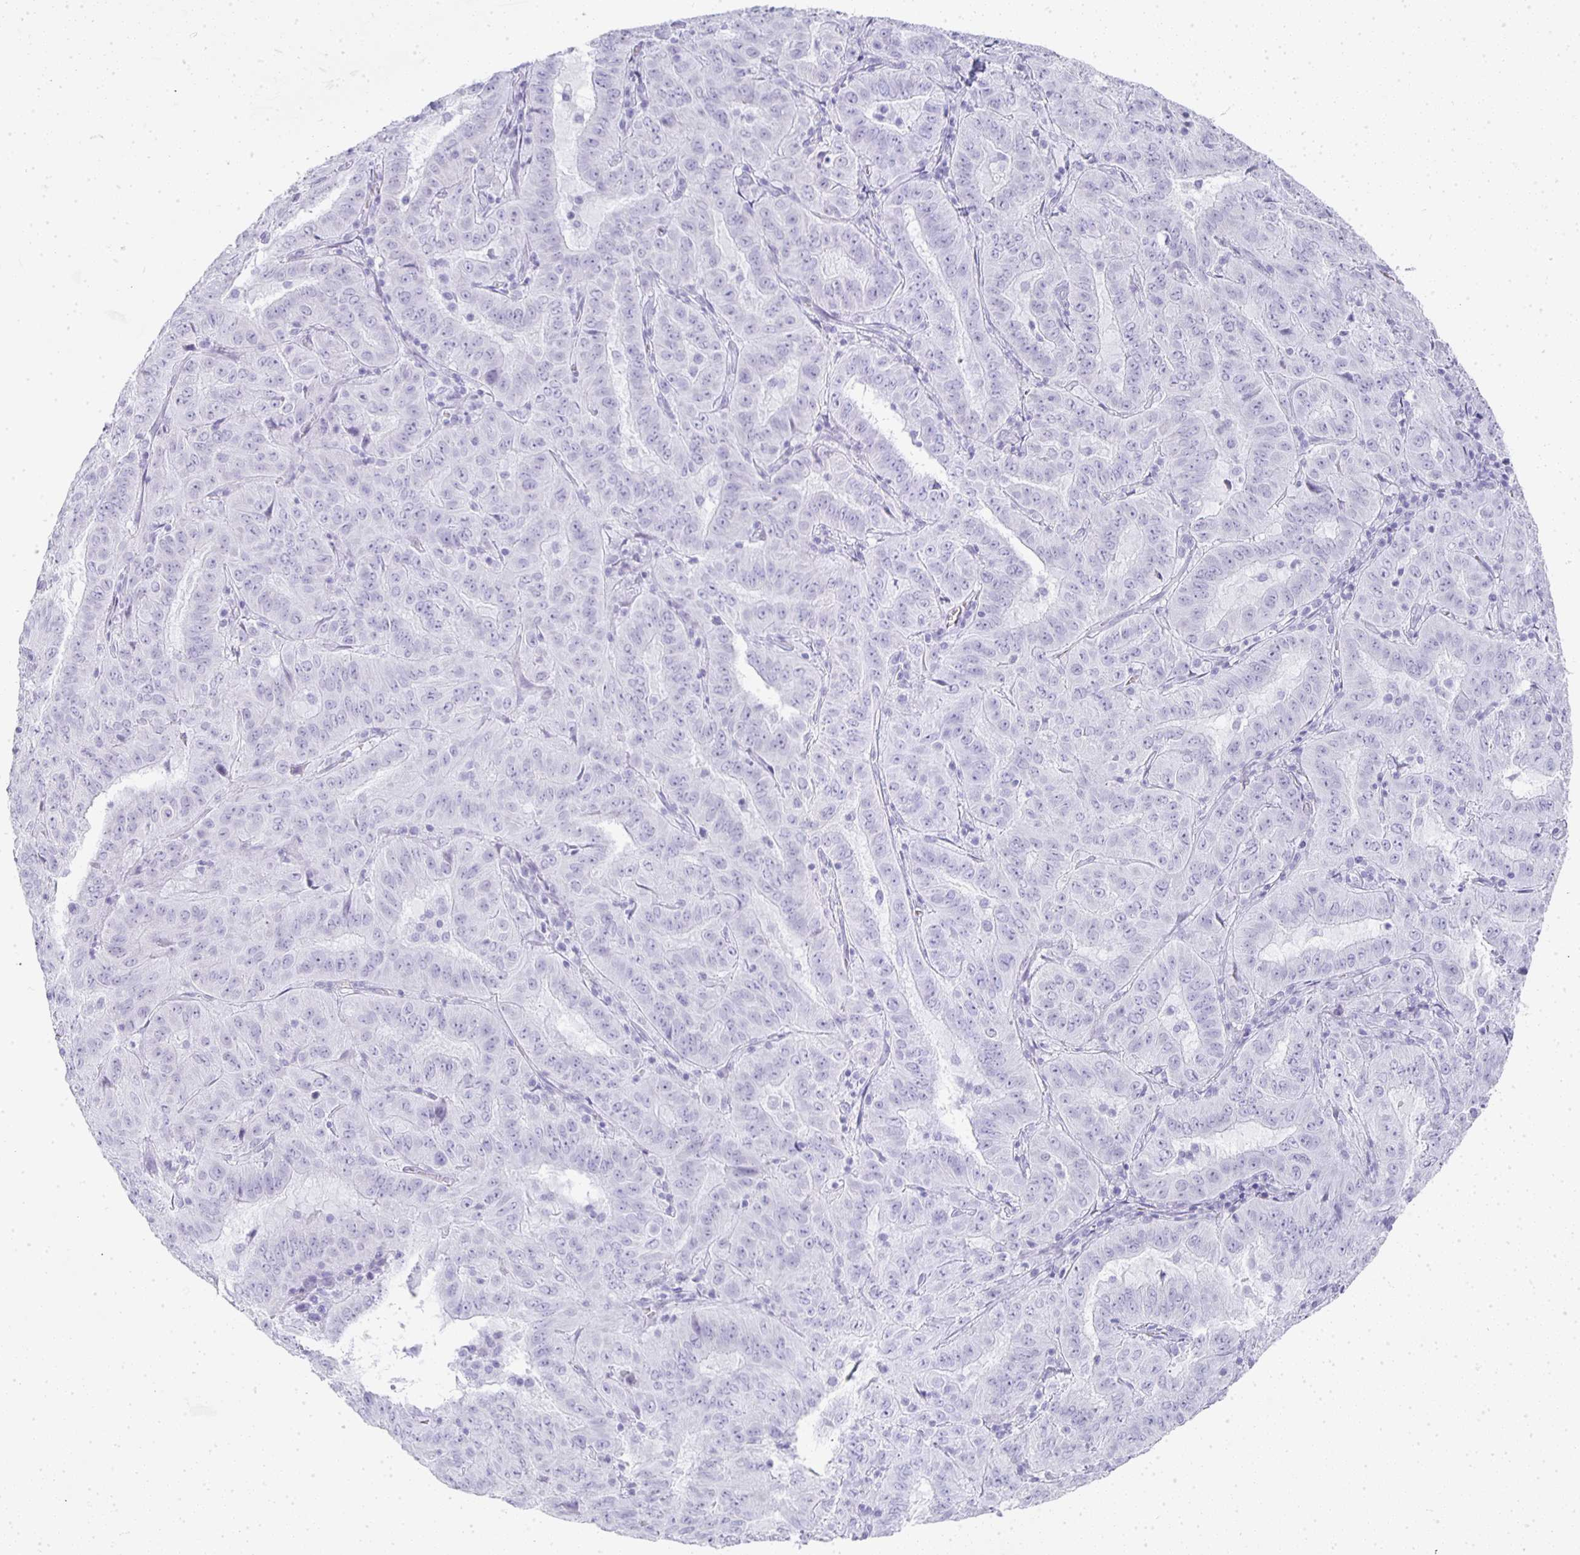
{"staining": {"intensity": "negative", "quantity": "none", "location": "none"}, "tissue": "pancreatic cancer", "cell_type": "Tumor cells", "image_type": "cancer", "snomed": [{"axis": "morphology", "description": "Adenocarcinoma, NOS"}, {"axis": "topography", "description": "Pancreas"}], "caption": "Immunohistochemistry (IHC) histopathology image of neoplastic tissue: human pancreatic adenocarcinoma stained with DAB (3,3'-diaminobenzidine) displays no significant protein staining in tumor cells.", "gene": "TPSD1", "patient": {"sex": "male", "age": 63}}